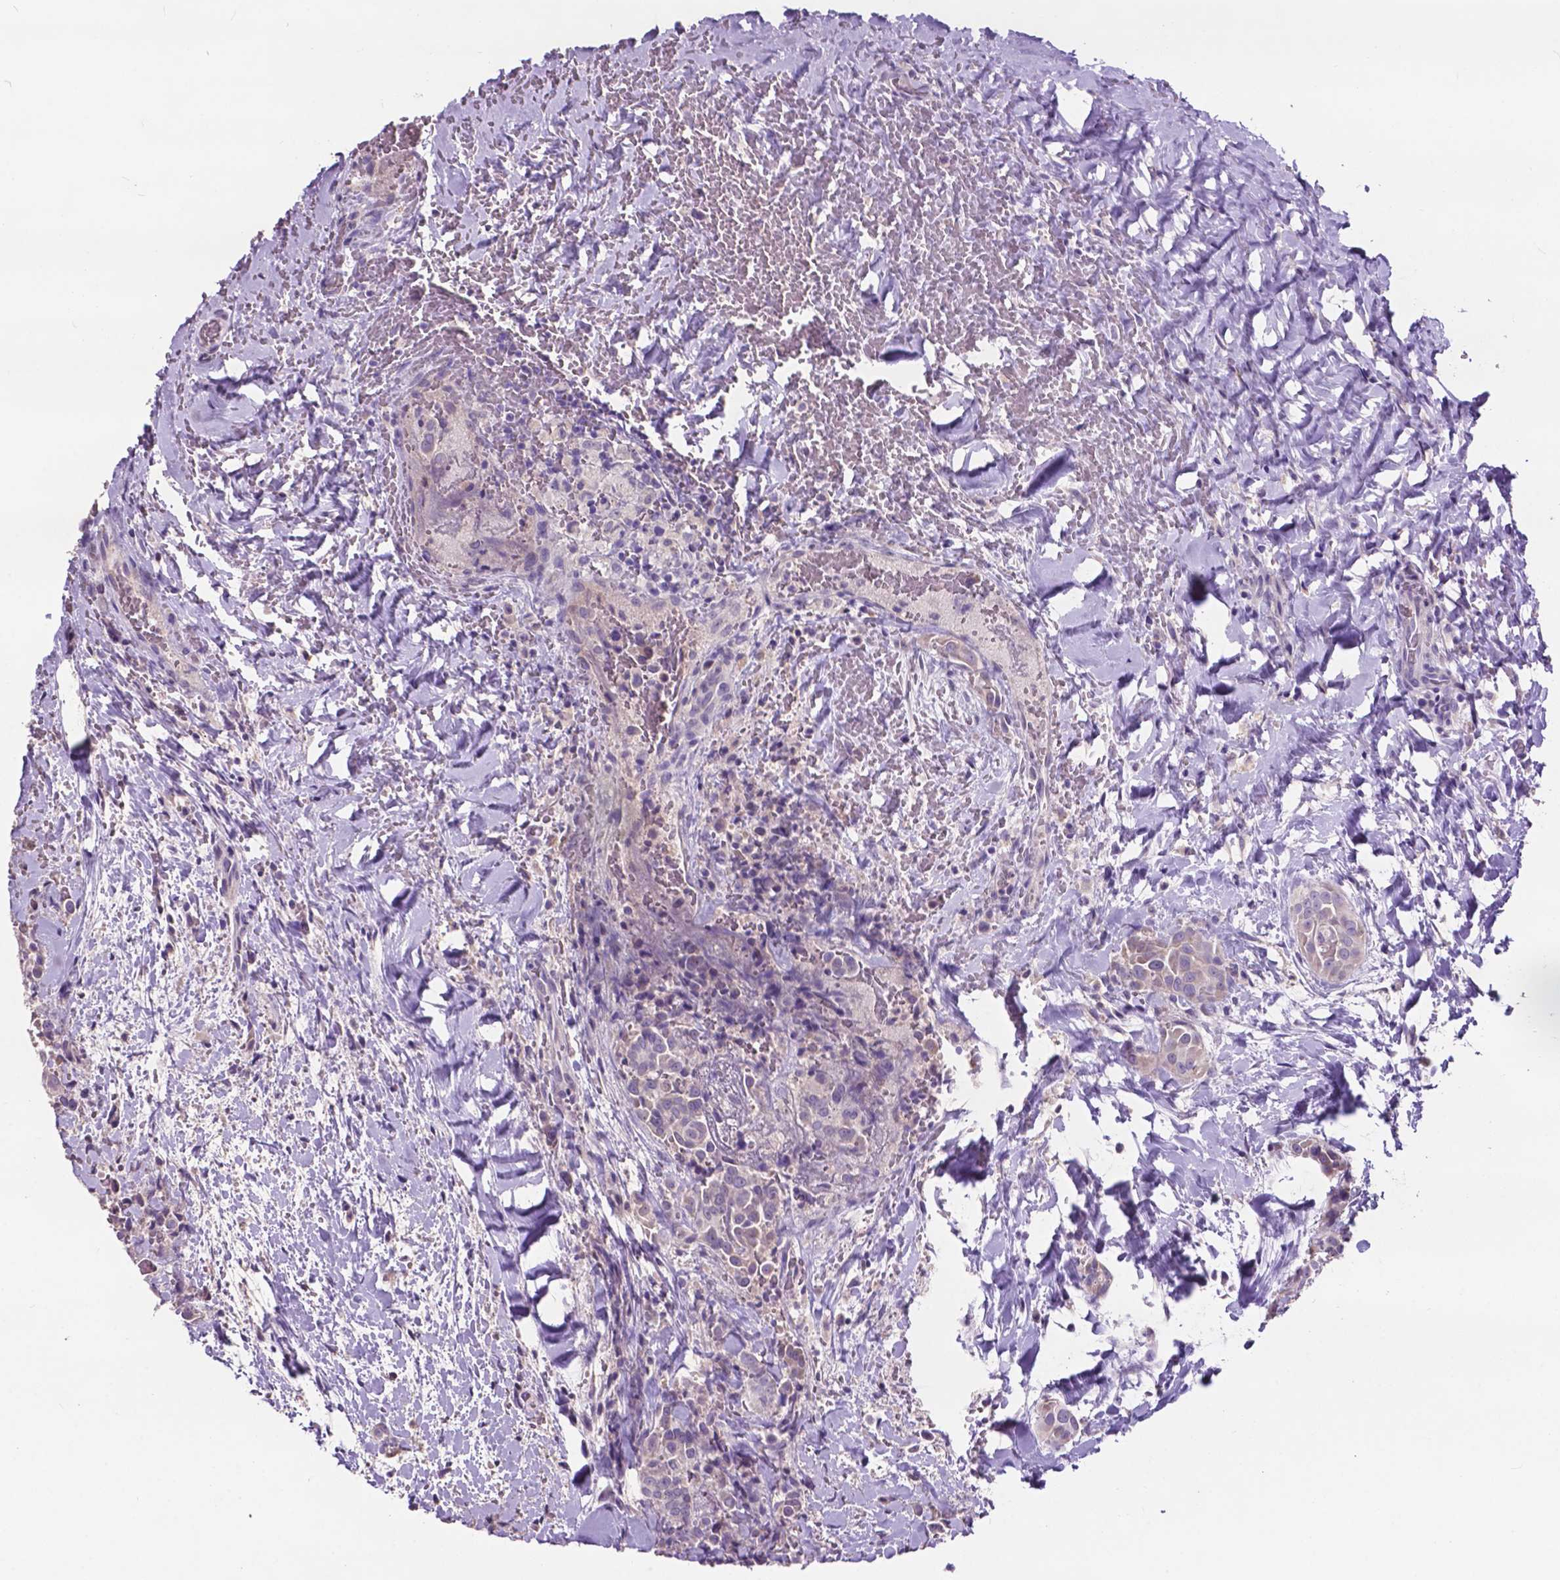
{"staining": {"intensity": "negative", "quantity": "none", "location": "none"}, "tissue": "thyroid cancer", "cell_type": "Tumor cells", "image_type": "cancer", "snomed": [{"axis": "morphology", "description": "Papillary adenocarcinoma, NOS"}, {"axis": "topography", "description": "Thyroid gland"}], "caption": "IHC histopathology image of neoplastic tissue: thyroid cancer (papillary adenocarcinoma) stained with DAB (3,3'-diaminobenzidine) reveals no significant protein expression in tumor cells.", "gene": "PLSCR1", "patient": {"sex": "male", "age": 61}}